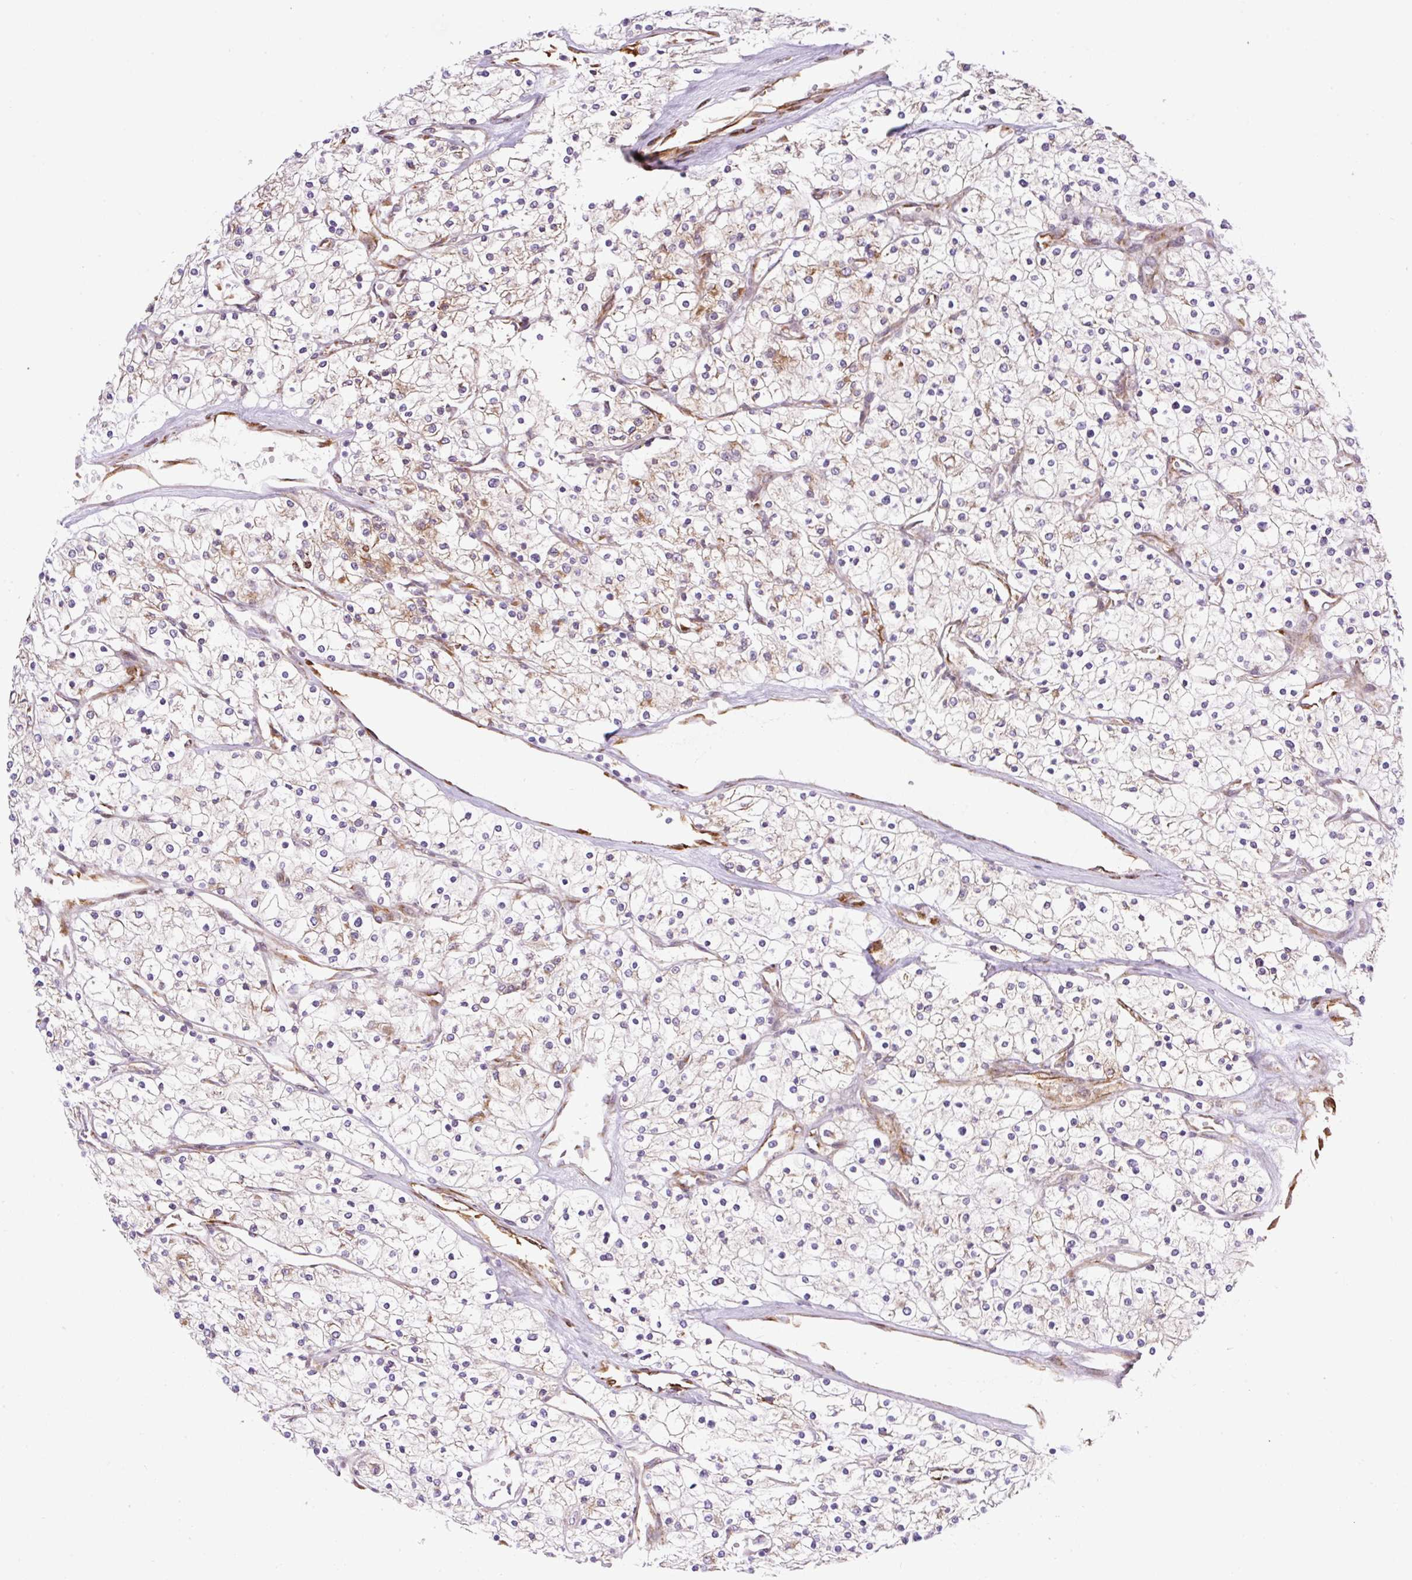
{"staining": {"intensity": "weak", "quantity": "25%-75%", "location": "cytoplasmic/membranous"}, "tissue": "renal cancer", "cell_type": "Tumor cells", "image_type": "cancer", "snomed": [{"axis": "morphology", "description": "Adenocarcinoma, NOS"}, {"axis": "topography", "description": "Kidney"}], "caption": "Brown immunohistochemical staining in human renal cancer reveals weak cytoplasmic/membranous positivity in about 25%-75% of tumor cells.", "gene": "RAB30", "patient": {"sex": "male", "age": 80}}